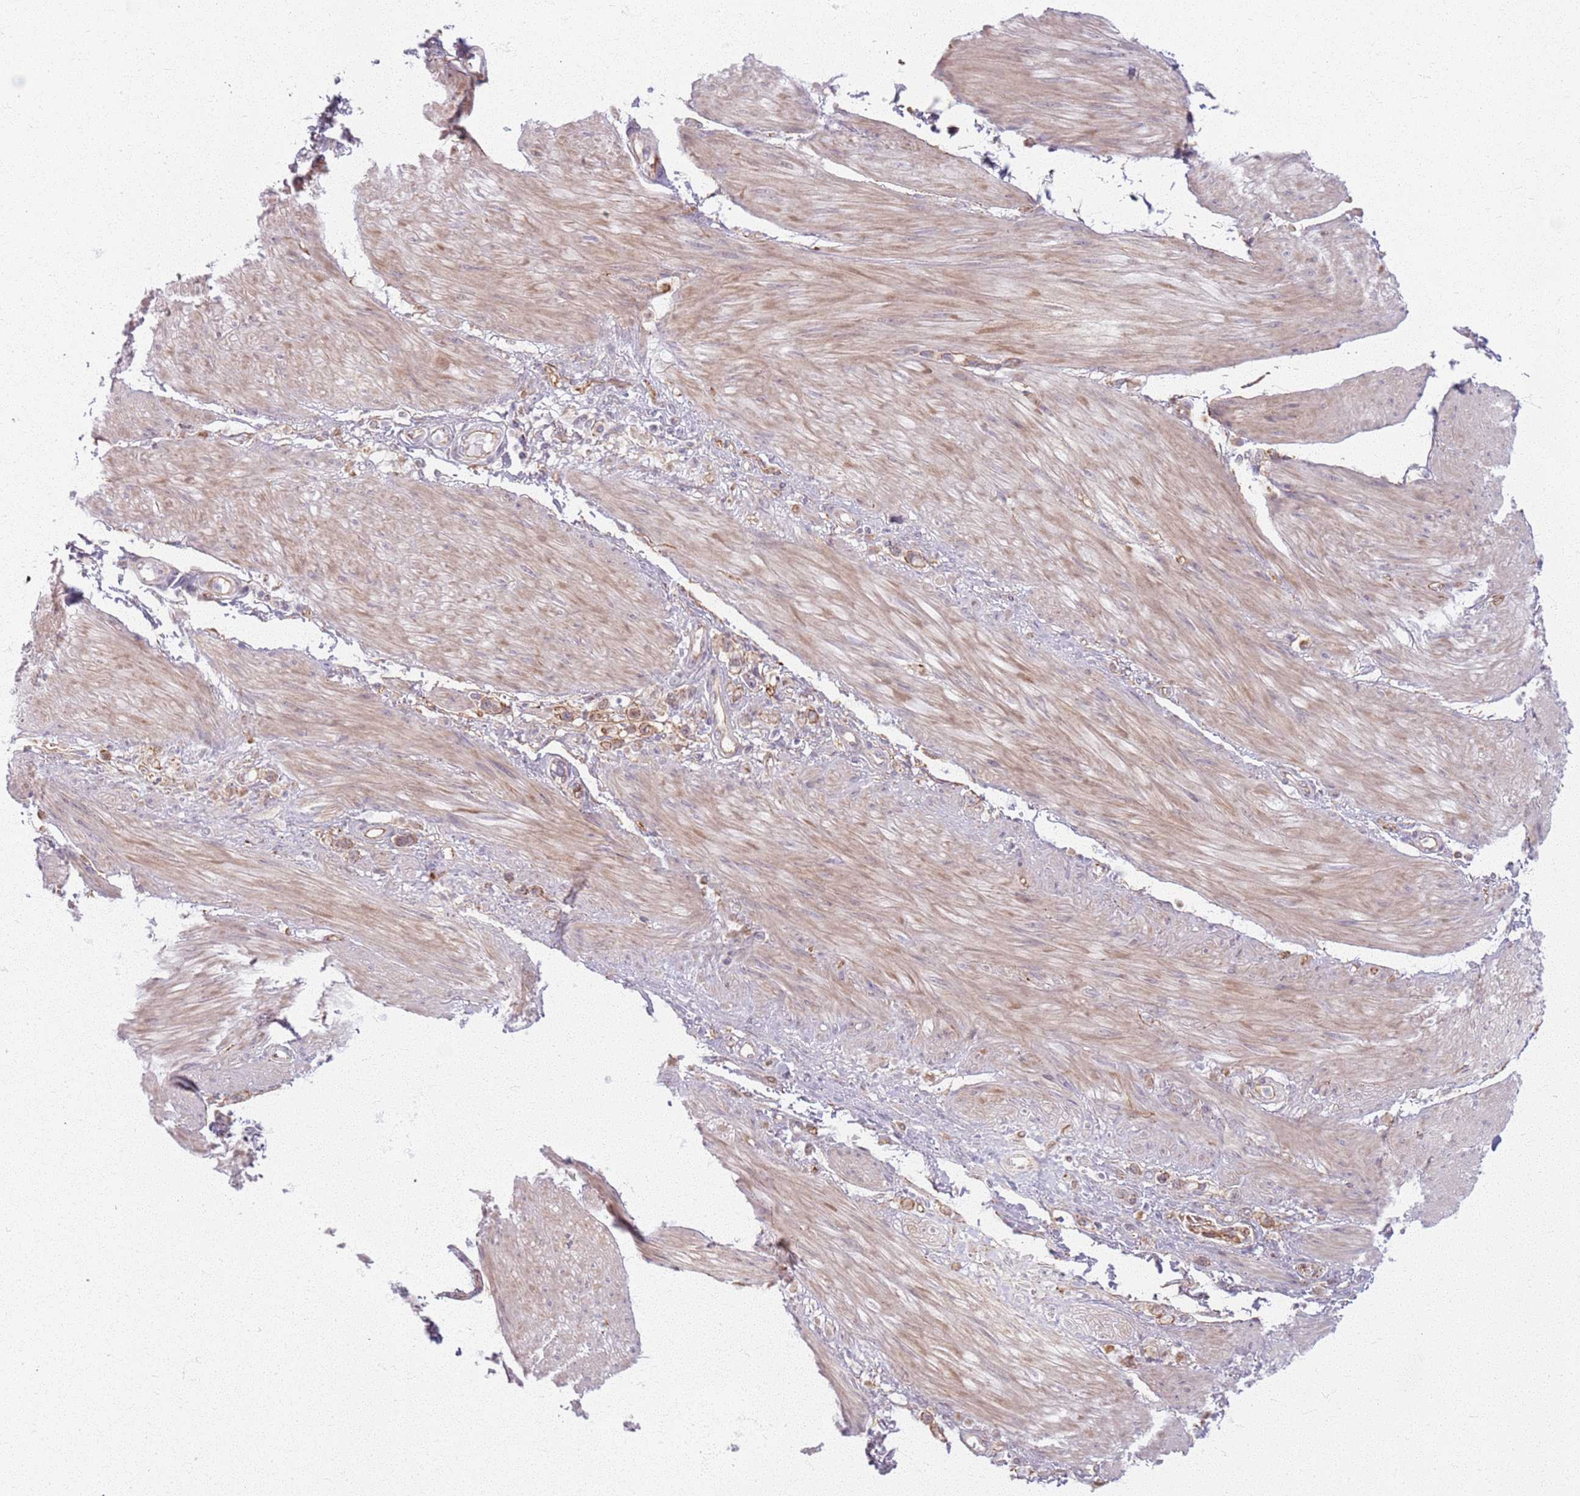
{"staining": {"intensity": "weak", "quantity": "25%-75%", "location": "cytoplasmic/membranous"}, "tissue": "stomach cancer", "cell_type": "Tumor cells", "image_type": "cancer", "snomed": [{"axis": "morphology", "description": "Adenocarcinoma, NOS"}, {"axis": "topography", "description": "Stomach"}], "caption": "DAB immunohistochemical staining of human stomach cancer (adenocarcinoma) displays weak cytoplasmic/membranous protein expression in approximately 25%-75% of tumor cells.", "gene": "KCNA5", "patient": {"sex": "female", "age": 65}}